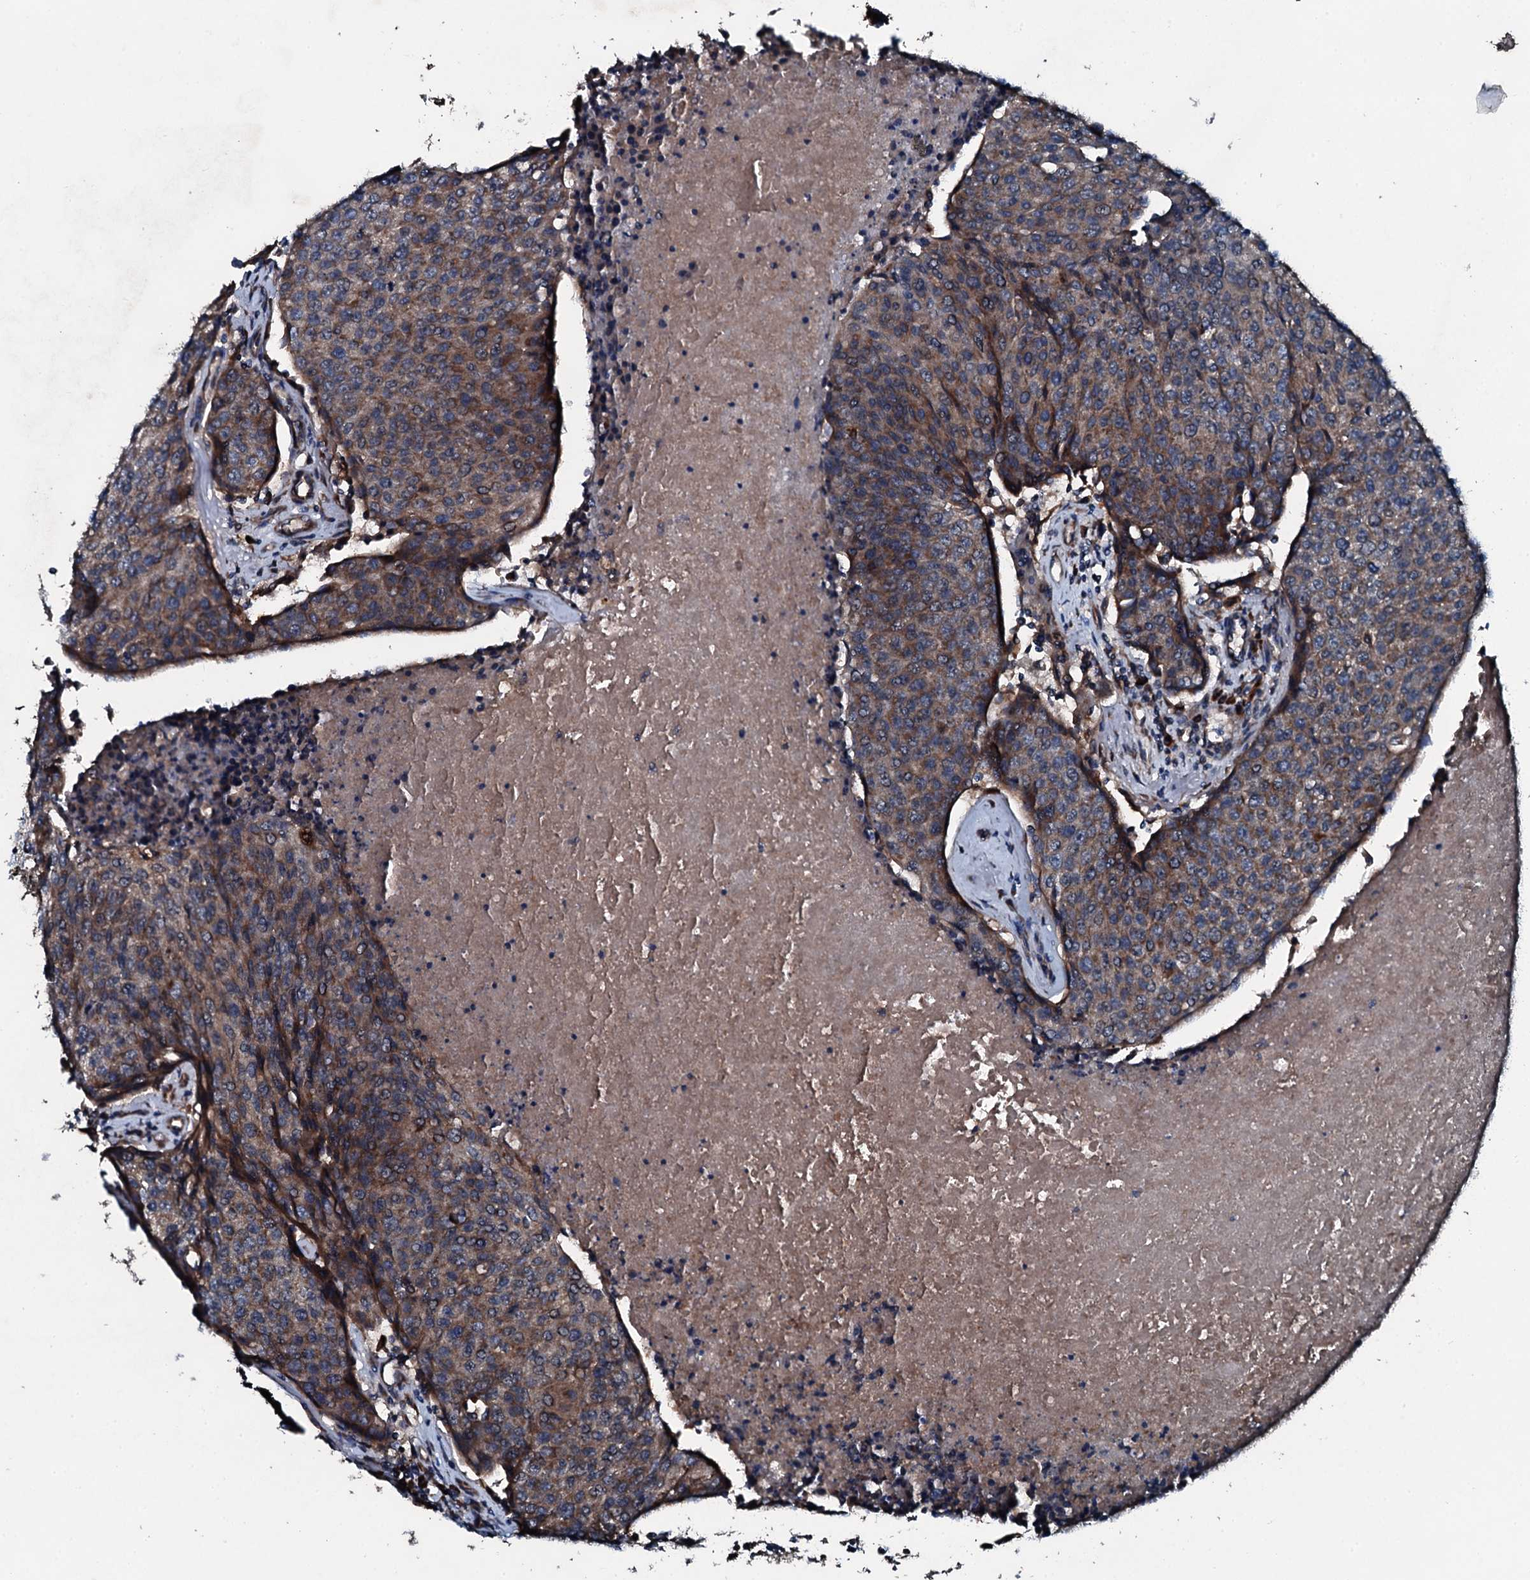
{"staining": {"intensity": "moderate", "quantity": ">75%", "location": "cytoplasmic/membranous"}, "tissue": "urothelial cancer", "cell_type": "Tumor cells", "image_type": "cancer", "snomed": [{"axis": "morphology", "description": "Urothelial carcinoma, High grade"}, {"axis": "topography", "description": "Urinary bladder"}], "caption": "DAB (3,3'-diaminobenzidine) immunohistochemical staining of human urothelial cancer reveals moderate cytoplasmic/membranous protein staining in approximately >75% of tumor cells. The staining was performed using DAB to visualize the protein expression in brown, while the nuclei were stained in blue with hematoxylin (Magnification: 20x).", "gene": "ACSS3", "patient": {"sex": "female", "age": 85}}